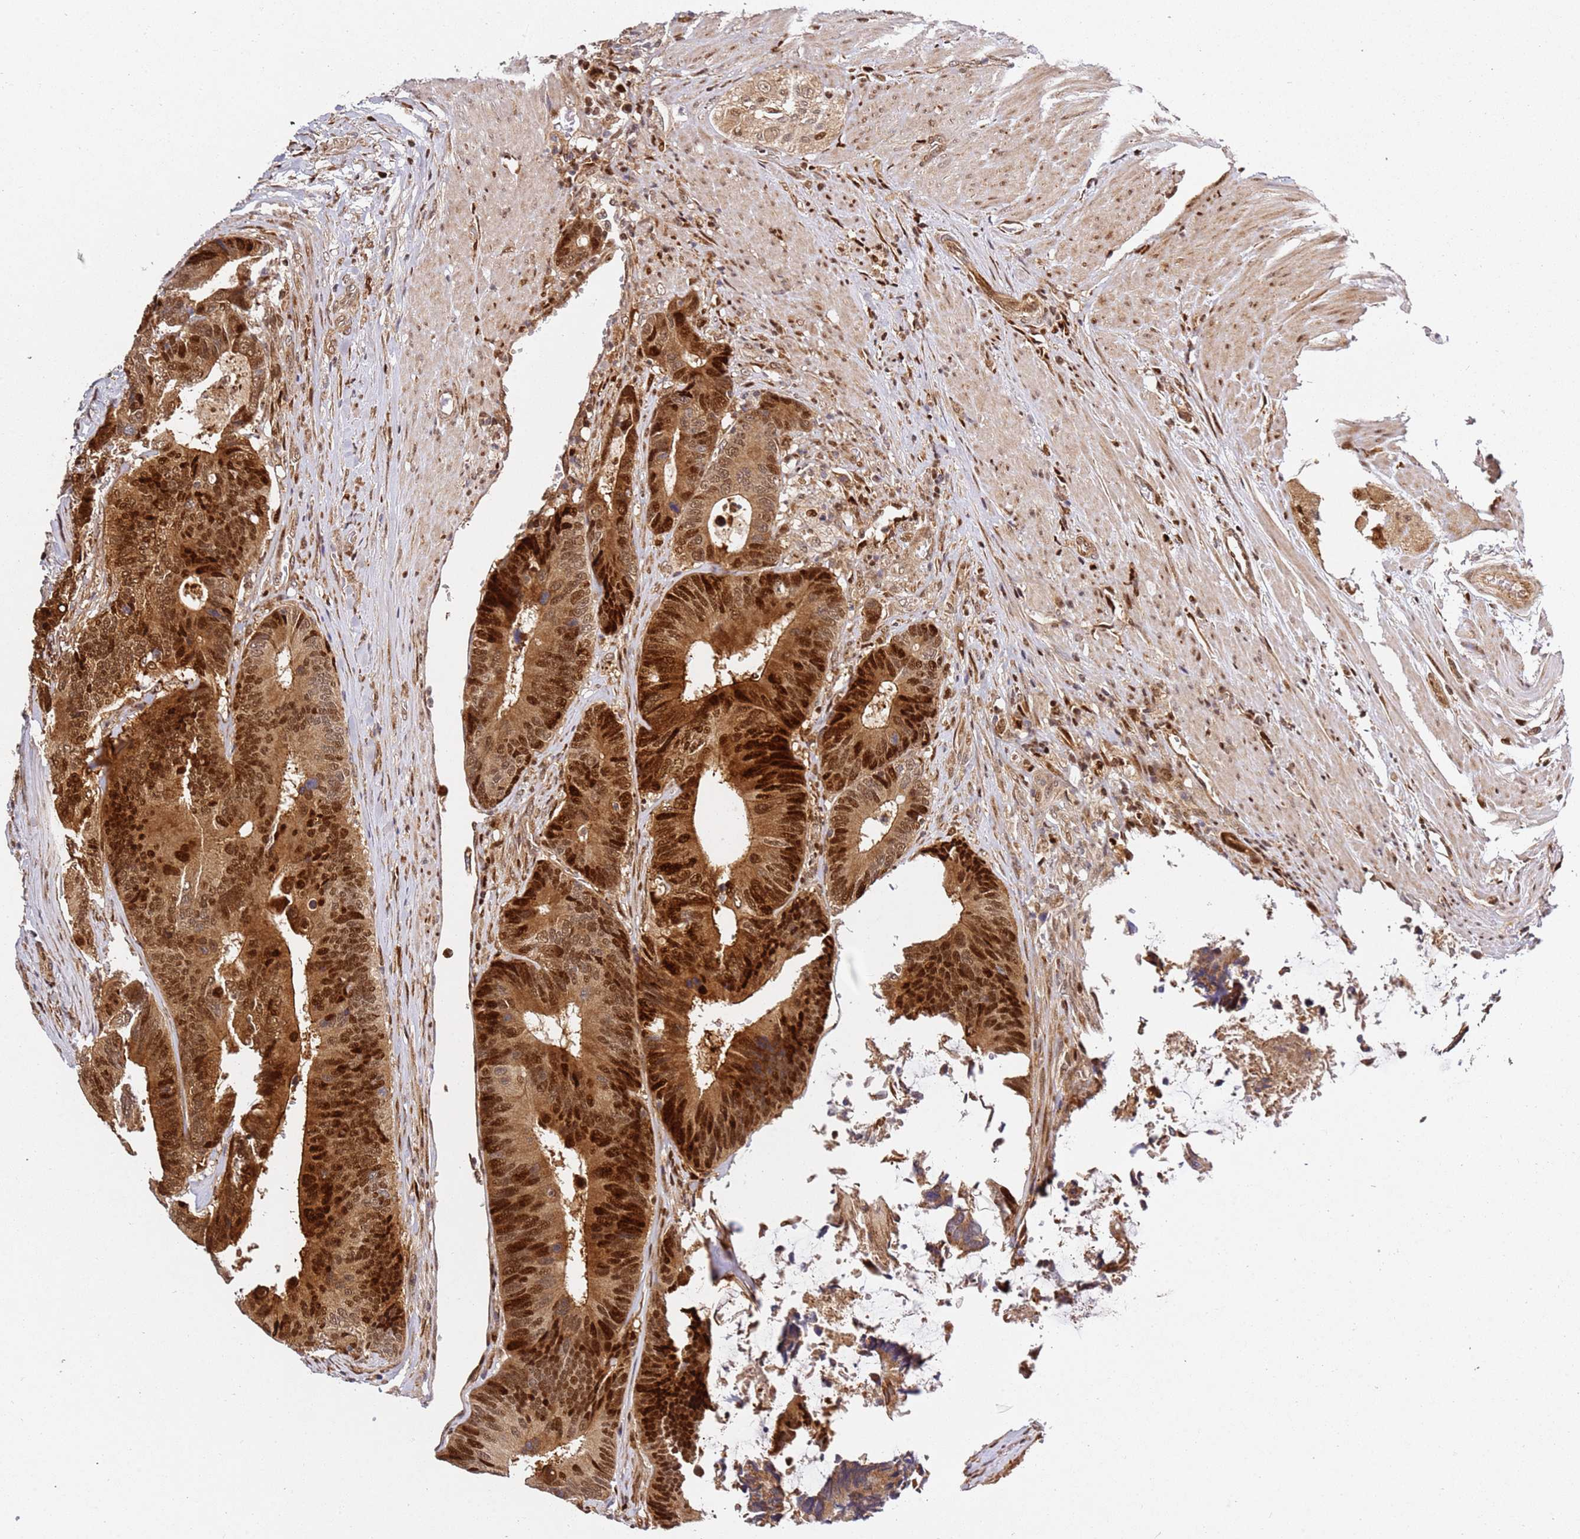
{"staining": {"intensity": "strong", "quantity": ">75%", "location": "cytoplasmic/membranous,nuclear"}, "tissue": "colorectal cancer", "cell_type": "Tumor cells", "image_type": "cancer", "snomed": [{"axis": "morphology", "description": "Adenocarcinoma, NOS"}, {"axis": "topography", "description": "Colon"}], "caption": "Protein analysis of colorectal adenocarcinoma tissue demonstrates strong cytoplasmic/membranous and nuclear staining in approximately >75% of tumor cells.", "gene": "SMOX", "patient": {"sex": "male", "age": 87}}